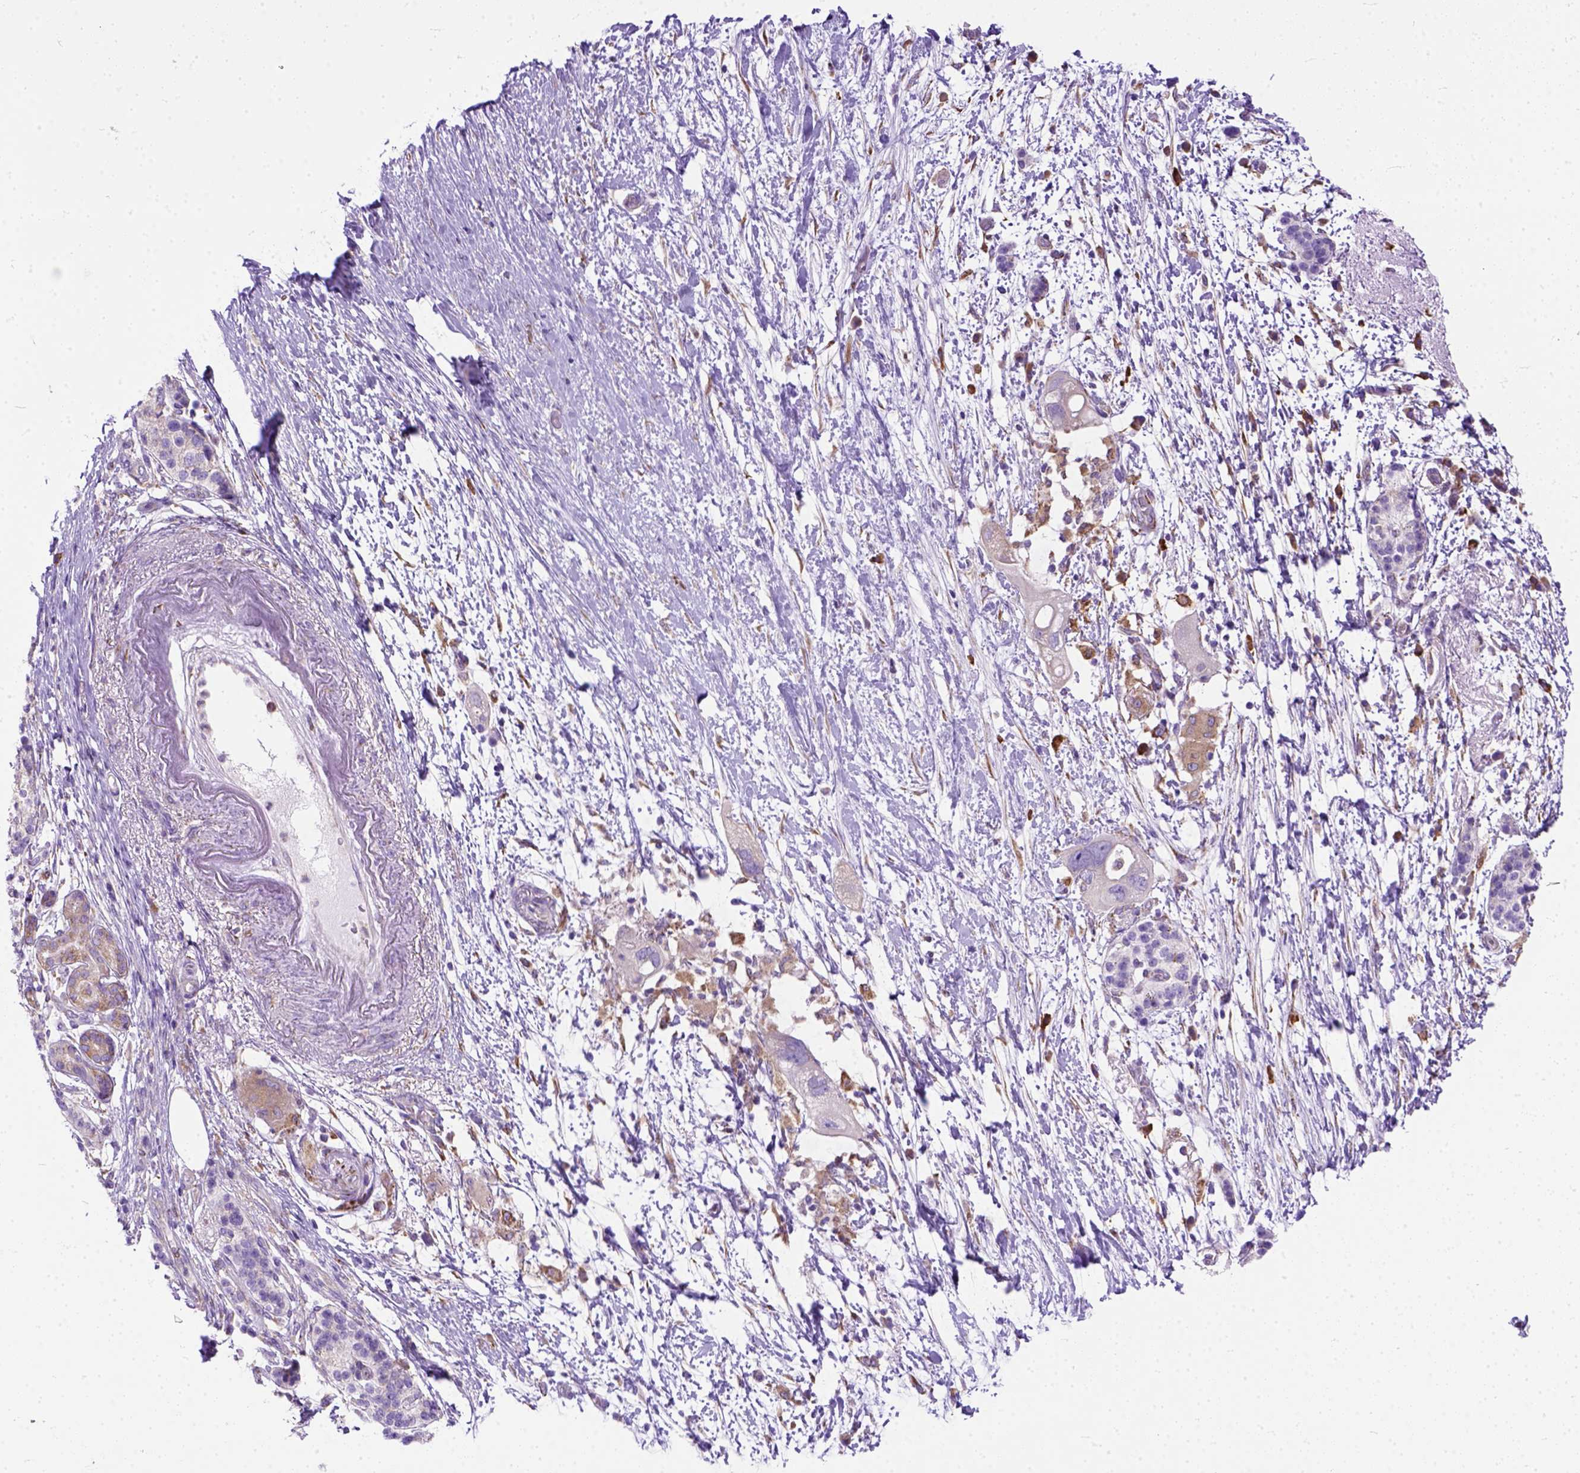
{"staining": {"intensity": "moderate", "quantity": "25%-75%", "location": "cytoplasmic/membranous"}, "tissue": "pancreatic cancer", "cell_type": "Tumor cells", "image_type": "cancer", "snomed": [{"axis": "morphology", "description": "Adenocarcinoma, NOS"}, {"axis": "topography", "description": "Pancreas"}], "caption": "The immunohistochemical stain shows moderate cytoplasmic/membranous positivity in tumor cells of pancreatic cancer (adenocarcinoma) tissue. The protein is shown in brown color, while the nuclei are stained blue.", "gene": "PLK4", "patient": {"sex": "female", "age": 72}}